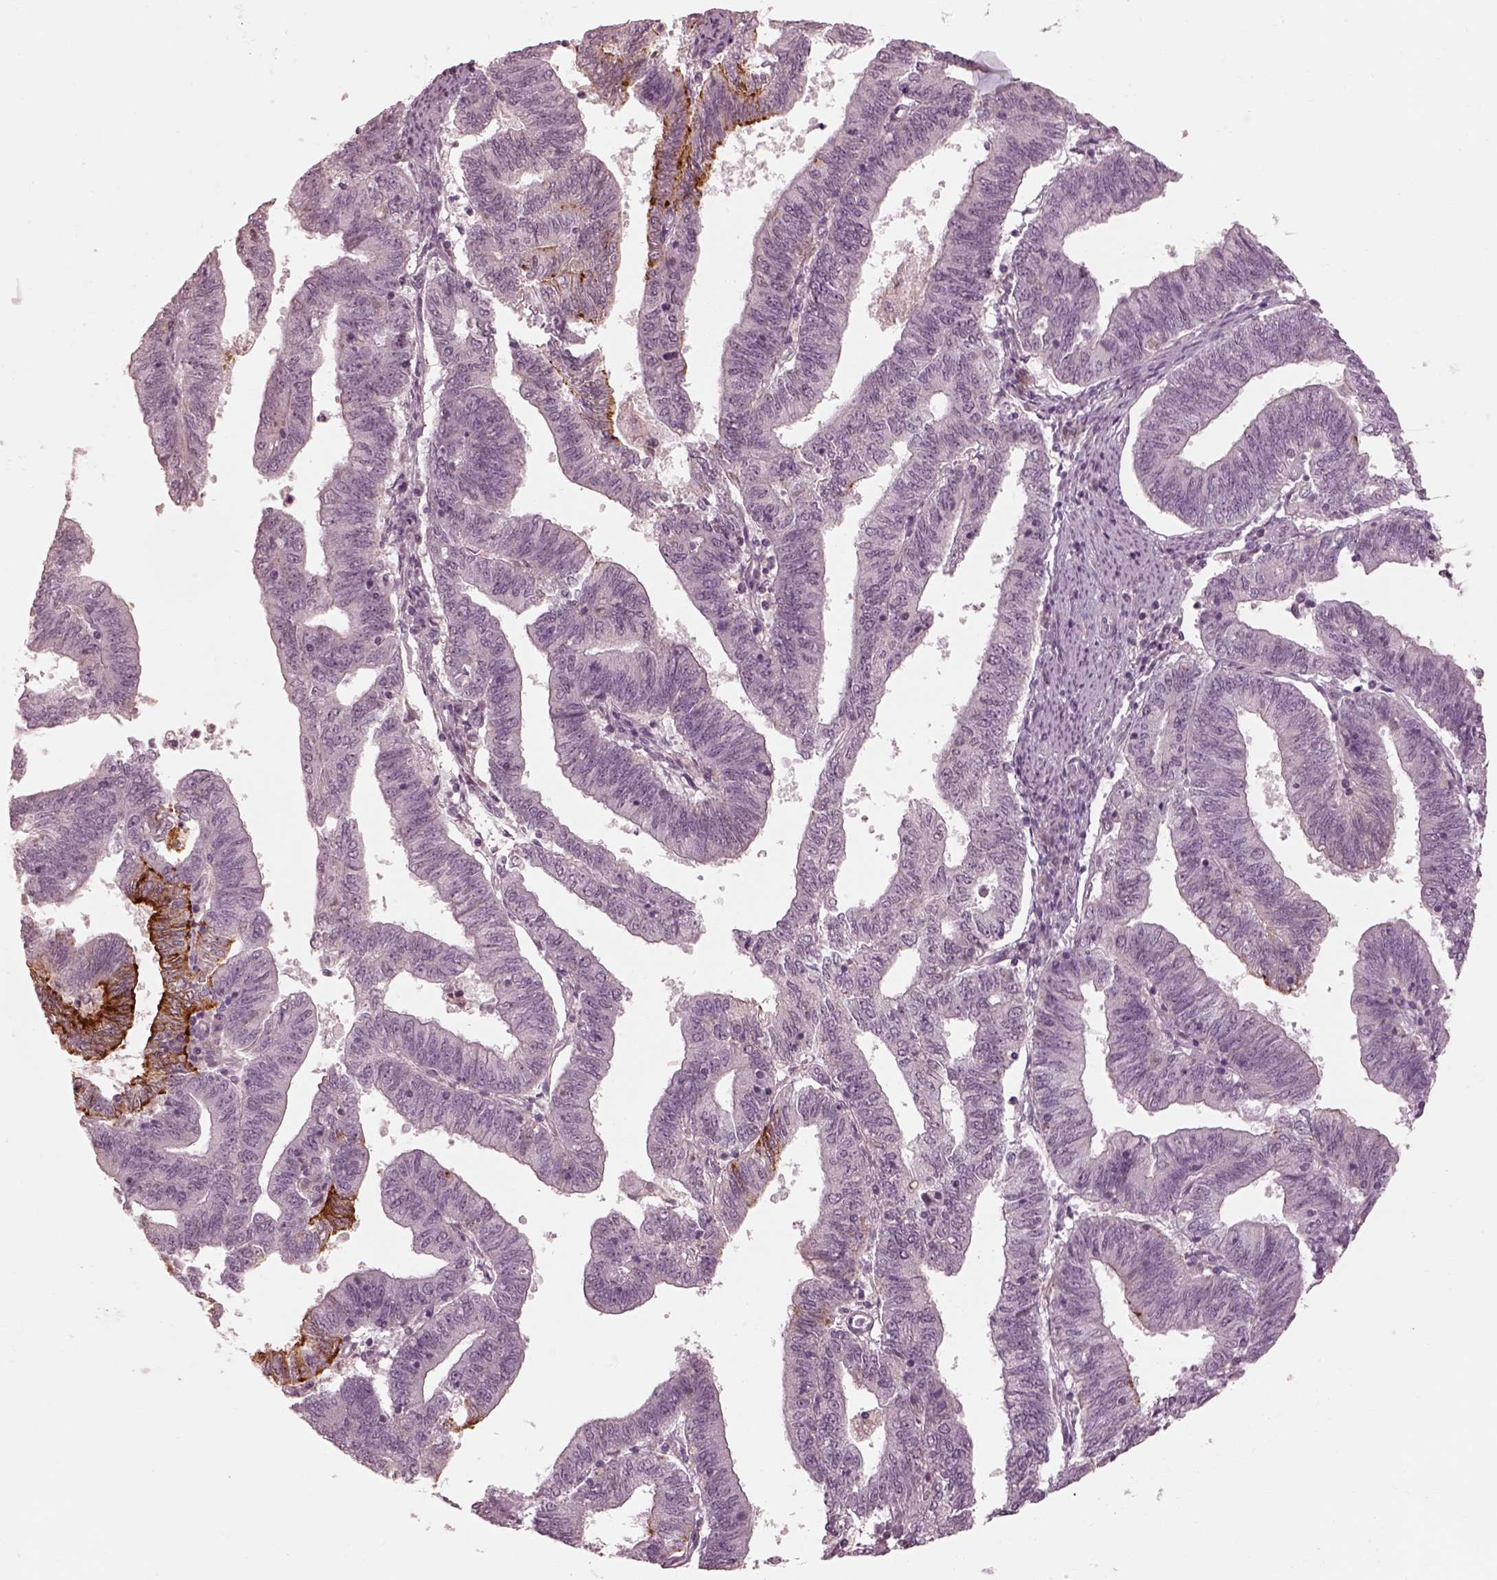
{"staining": {"intensity": "negative", "quantity": "none", "location": "none"}, "tissue": "endometrial cancer", "cell_type": "Tumor cells", "image_type": "cancer", "snomed": [{"axis": "morphology", "description": "Adenocarcinoma, NOS"}, {"axis": "topography", "description": "Endometrium"}], "caption": "Immunohistochemistry (IHC) histopathology image of endometrial cancer (adenocarcinoma) stained for a protein (brown), which exhibits no expression in tumor cells.", "gene": "KCNA2", "patient": {"sex": "female", "age": 82}}